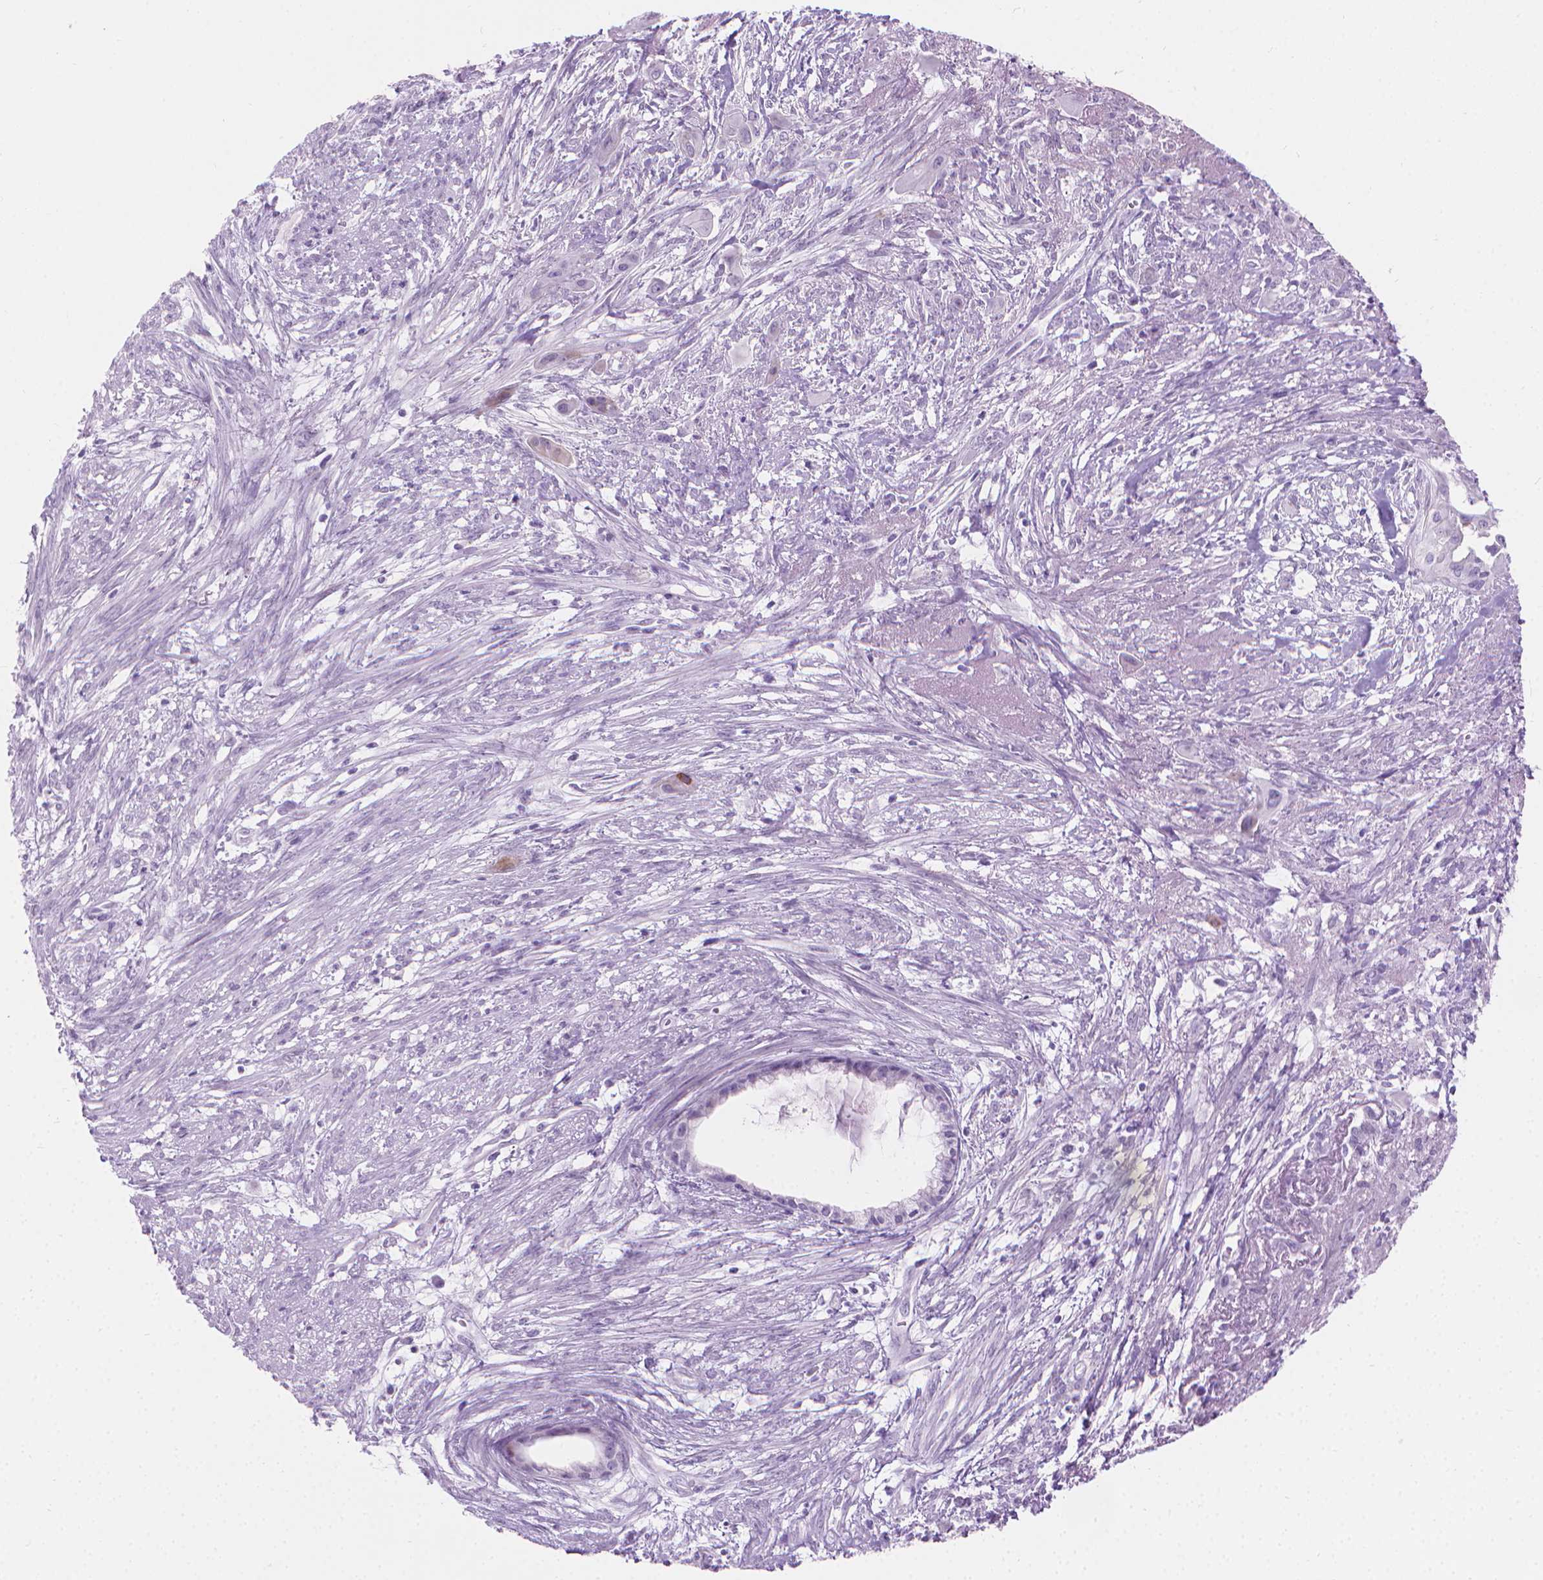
{"staining": {"intensity": "negative", "quantity": "none", "location": "none"}, "tissue": "endometrial cancer", "cell_type": "Tumor cells", "image_type": "cancer", "snomed": [{"axis": "morphology", "description": "Adenocarcinoma, NOS"}, {"axis": "topography", "description": "Endometrium"}], "caption": "DAB (3,3'-diaminobenzidine) immunohistochemical staining of endometrial adenocarcinoma reveals no significant positivity in tumor cells.", "gene": "CFAP52", "patient": {"sex": "female", "age": 86}}